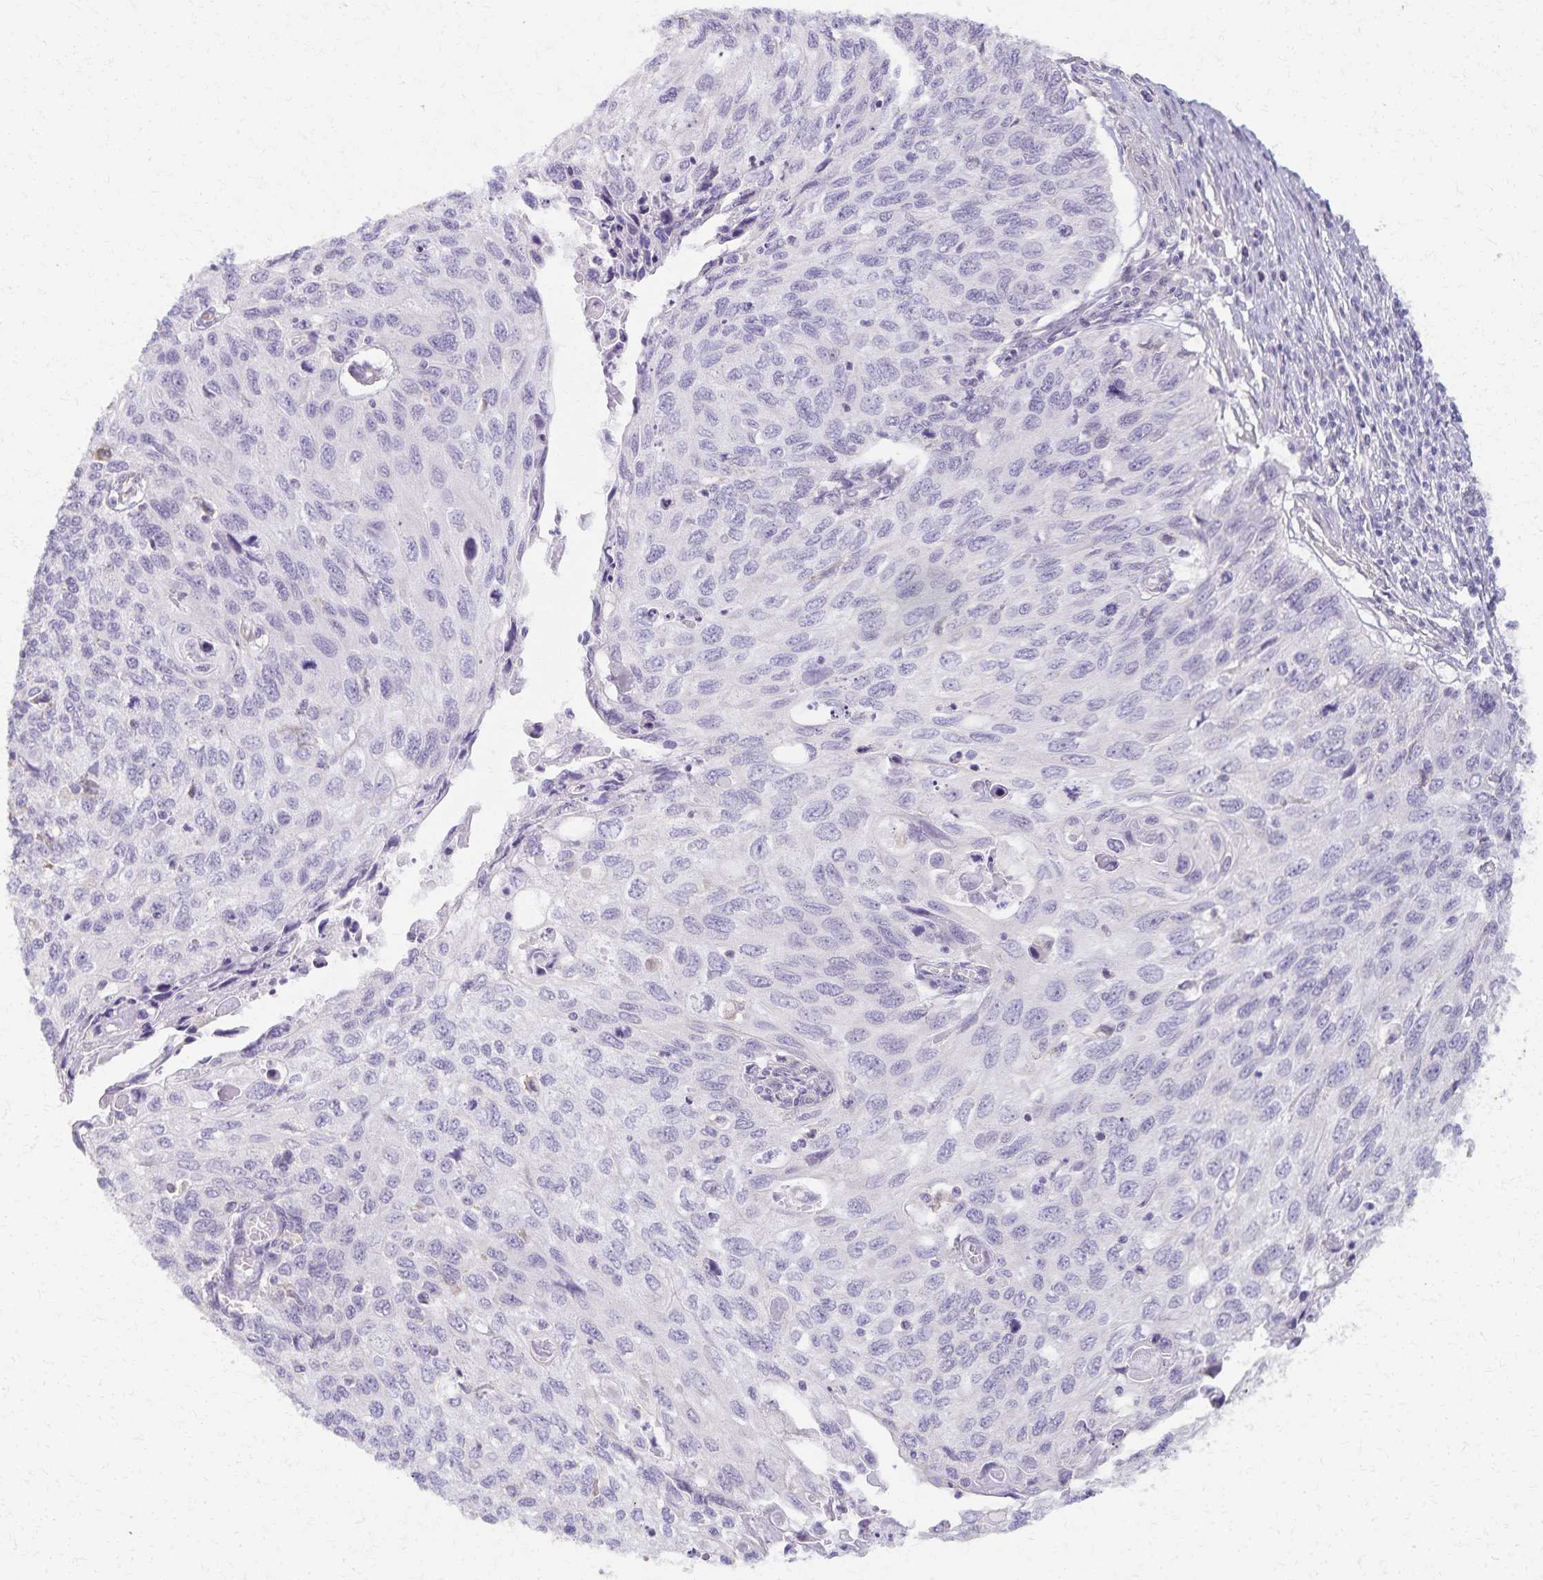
{"staining": {"intensity": "negative", "quantity": "none", "location": "none"}, "tissue": "cervical cancer", "cell_type": "Tumor cells", "image_type": "cancer", "snomed": [{"axis": "morphology", "description": "Squamous cell carcinoma, NOS"}, {"axis": "topography", "description": "Cervix"}], "caption": "This is an IHC image of squamous cell carcinoma (cervical). There is no expression in tumor cells.", "gene": "KISS1", "patient": {"sex": "female", "age": 70}}